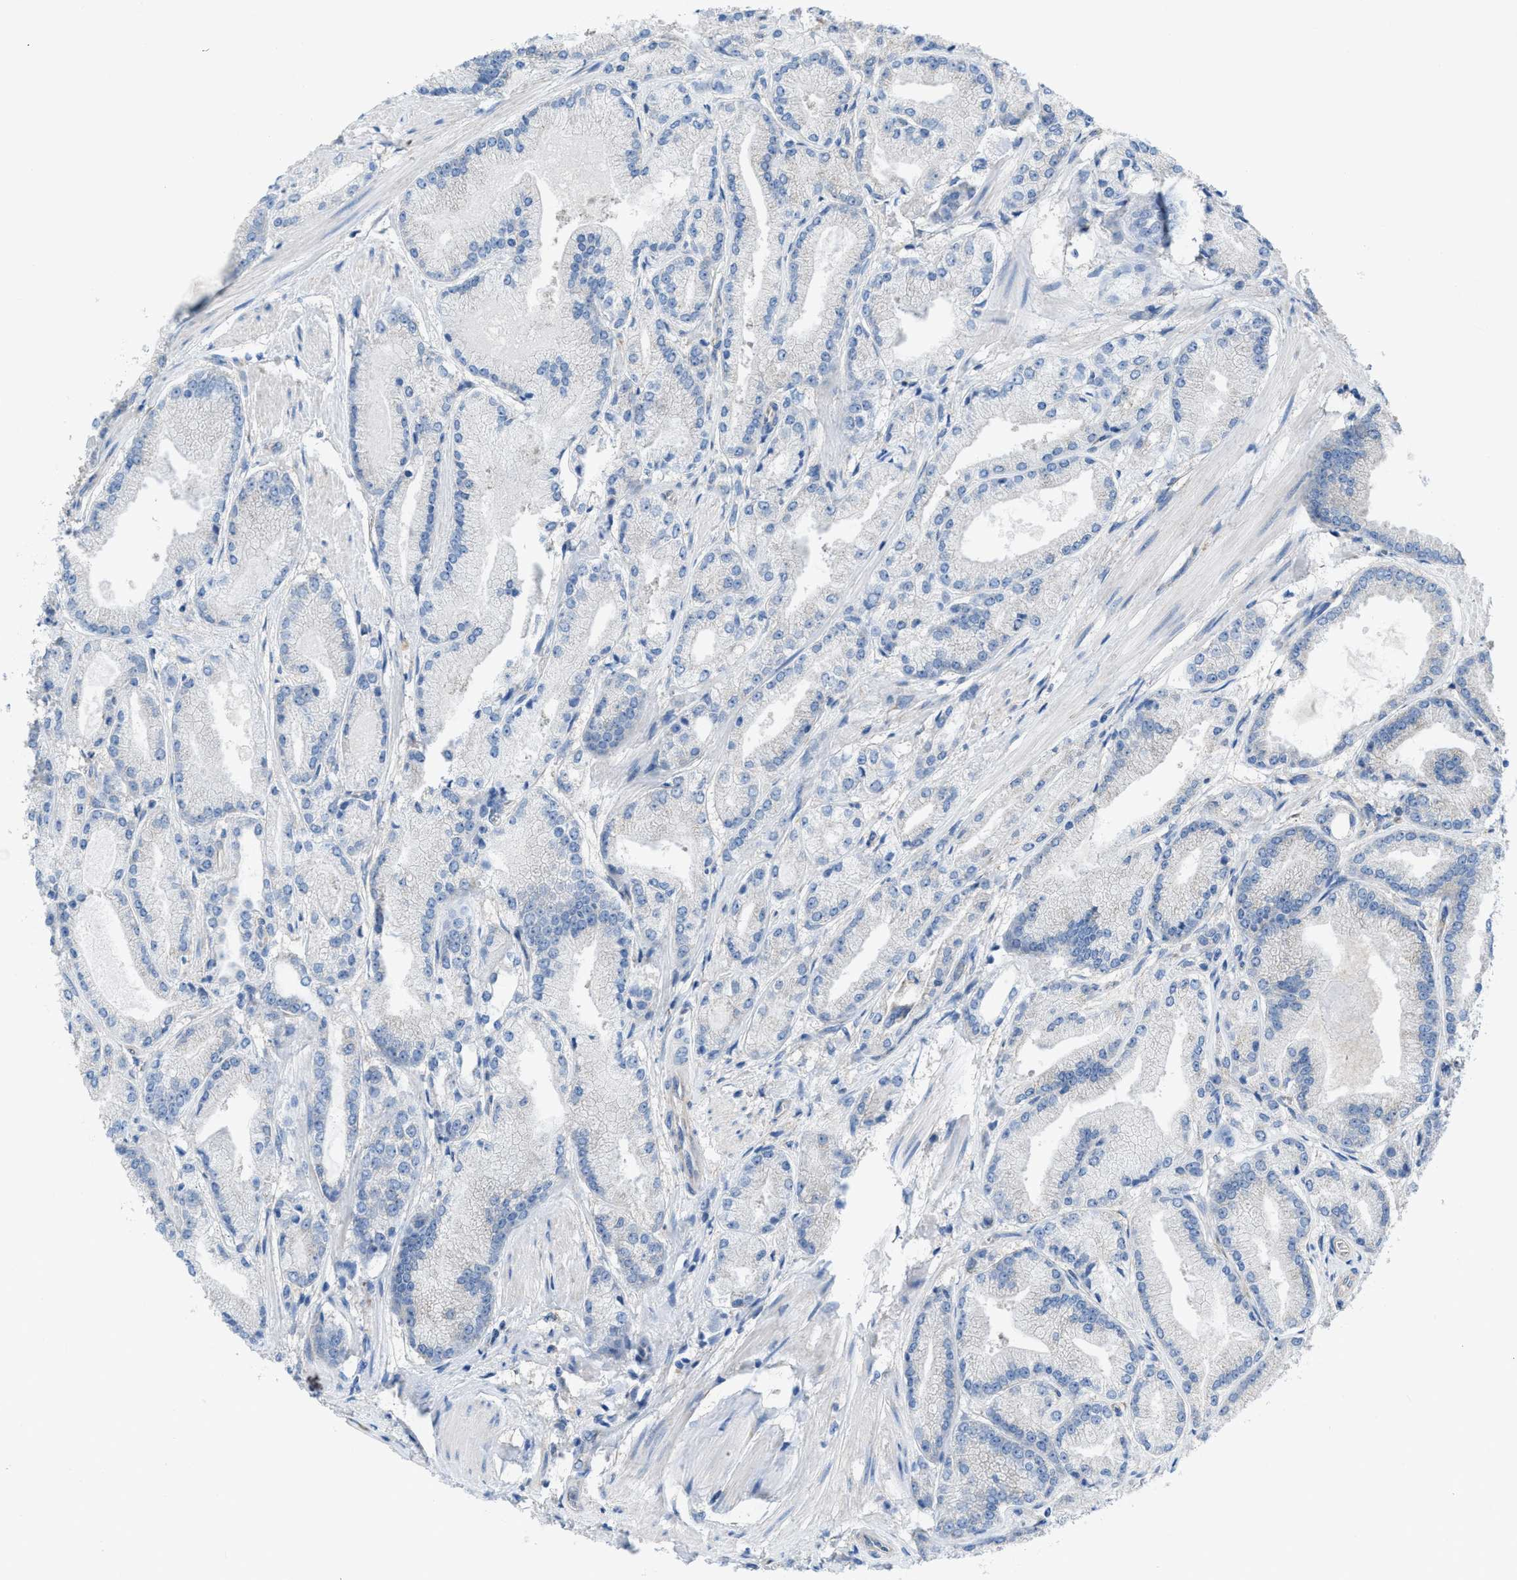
{"staining": {"intensity": "negative", "quantity": "none", "location": "none"}, "tissue": "prostate cancer", "cell_type": "Tumor cells", "image_type": "cancer", "snomed": [{"axis": "morphology", "description": "Adenocarcinoma, High grade"}, {"axis": "topography", "description": "Prostate"}], "caption": "Histopathology image shows no protein positivity in tumor cells of prostate cancer (high-grade adenocarcinoma) tissue.", "gene": "DOLPP1", "patient": {"sex": "male", "age": 50}}